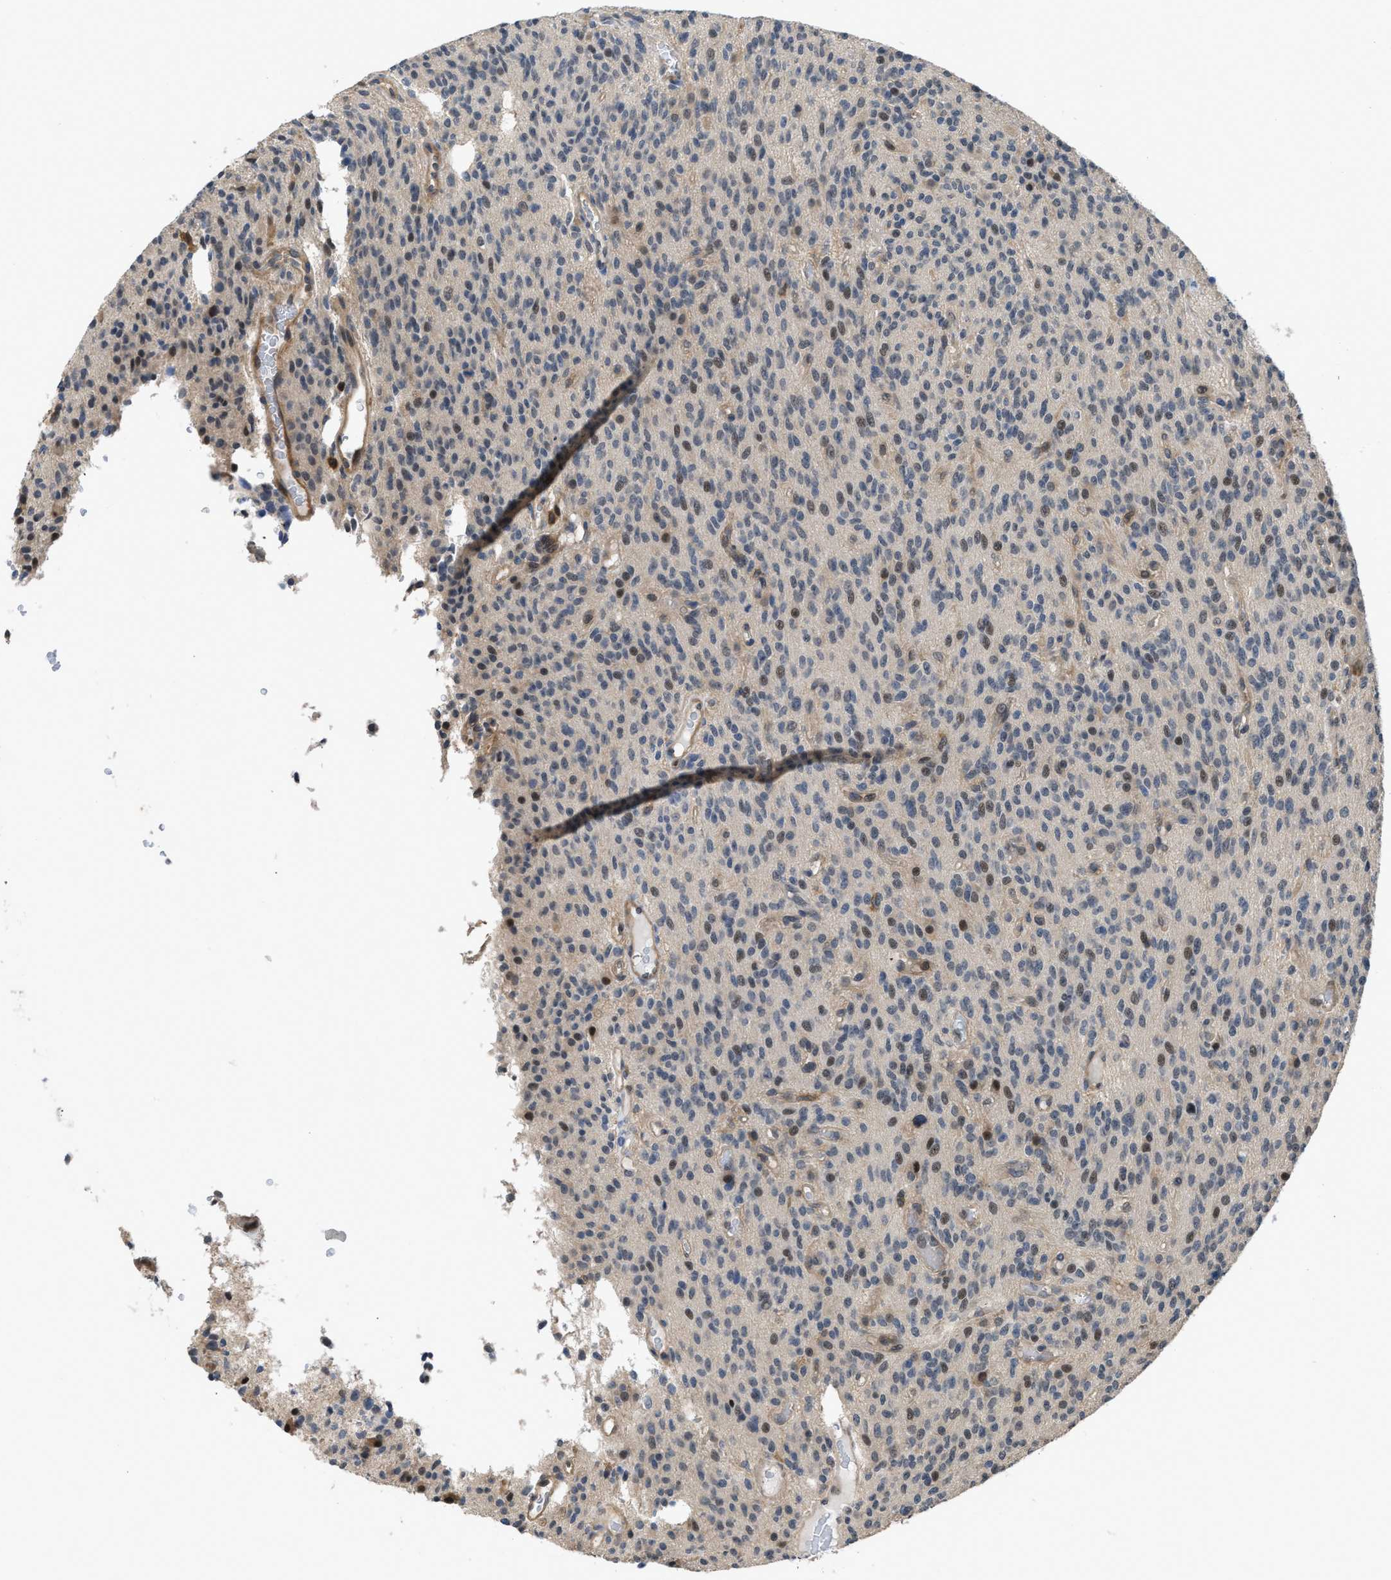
{"staining": {"intensity": "weak", "quantity": "<25%", "location": "nuclear"}, "tissue": "glioma", "cell_type": "Tumor cells", "image_type": "cancer", "snomed": [{"axis": "morphology", "description": "Glioma, malignant, High grade"}, {"axis": "topography", "description": "Brain"}], "caption": "IHC micrograph of neoplastic tissue: human glioma stained with DAB exhibits no significant protein positivity in tumor cells.", "gene": "TES", "patient": {"sex": "male", "age": 34}}